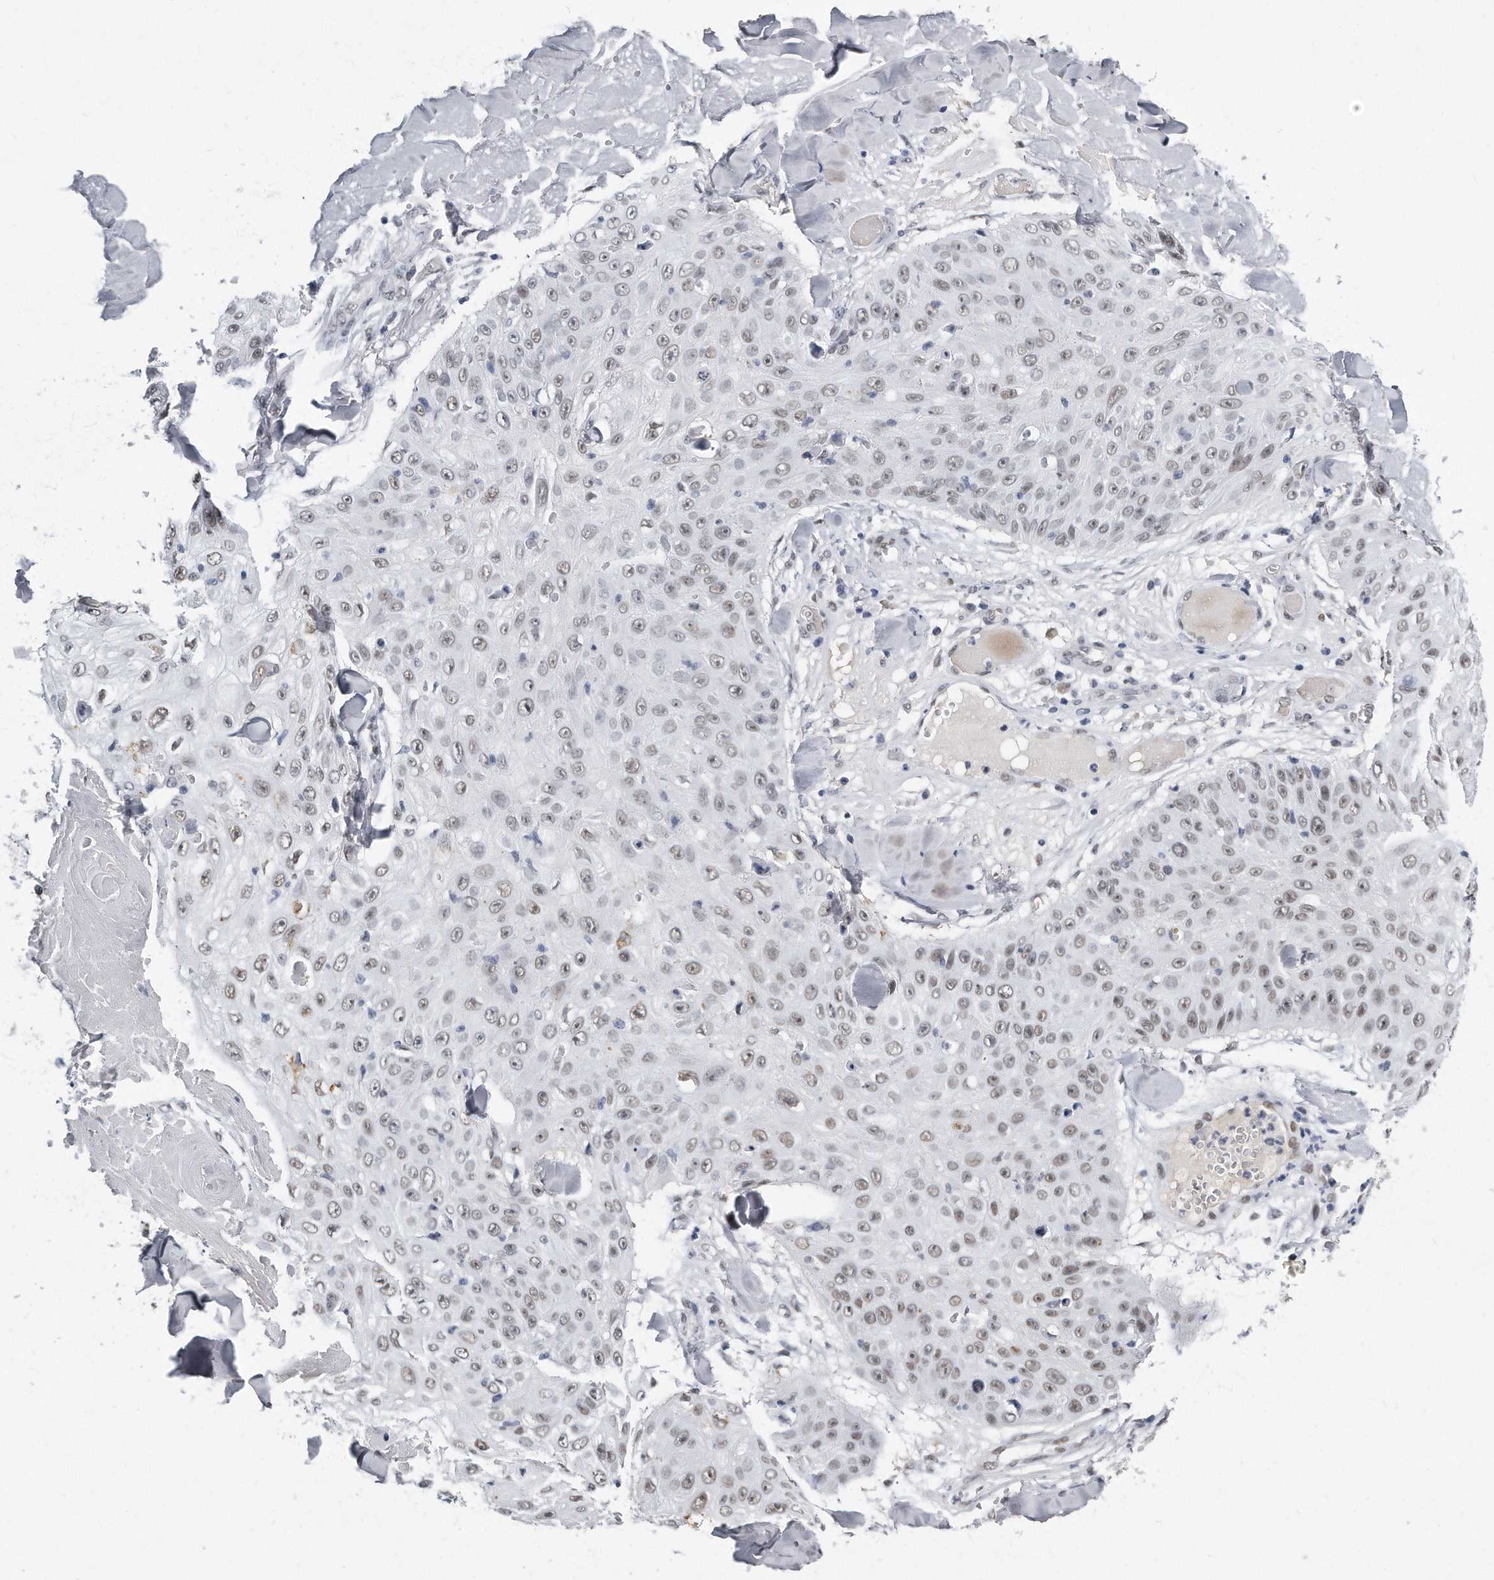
{"staining": {"intensity": "weak", "quantity": ">75%", "location": "nuclear"}, "tissue": "skin cancer", "cell_type": "Tumor cells", "image_type": "cancer", "snomed": [{"axis": "morphology", "description": "Squamous cell carcinoma, NOS"}, {"axis": "topography", "description": "Skin"}], "caption": "Protein positivity by IHC shows weak nuclear staining in about >75% of tumor cells in skin squamous cell carcinoma. (IHC, brightfield microscopy, high magnification).", "gene": "CTBP2", "patient": {"sex": "male", "age": 86}}